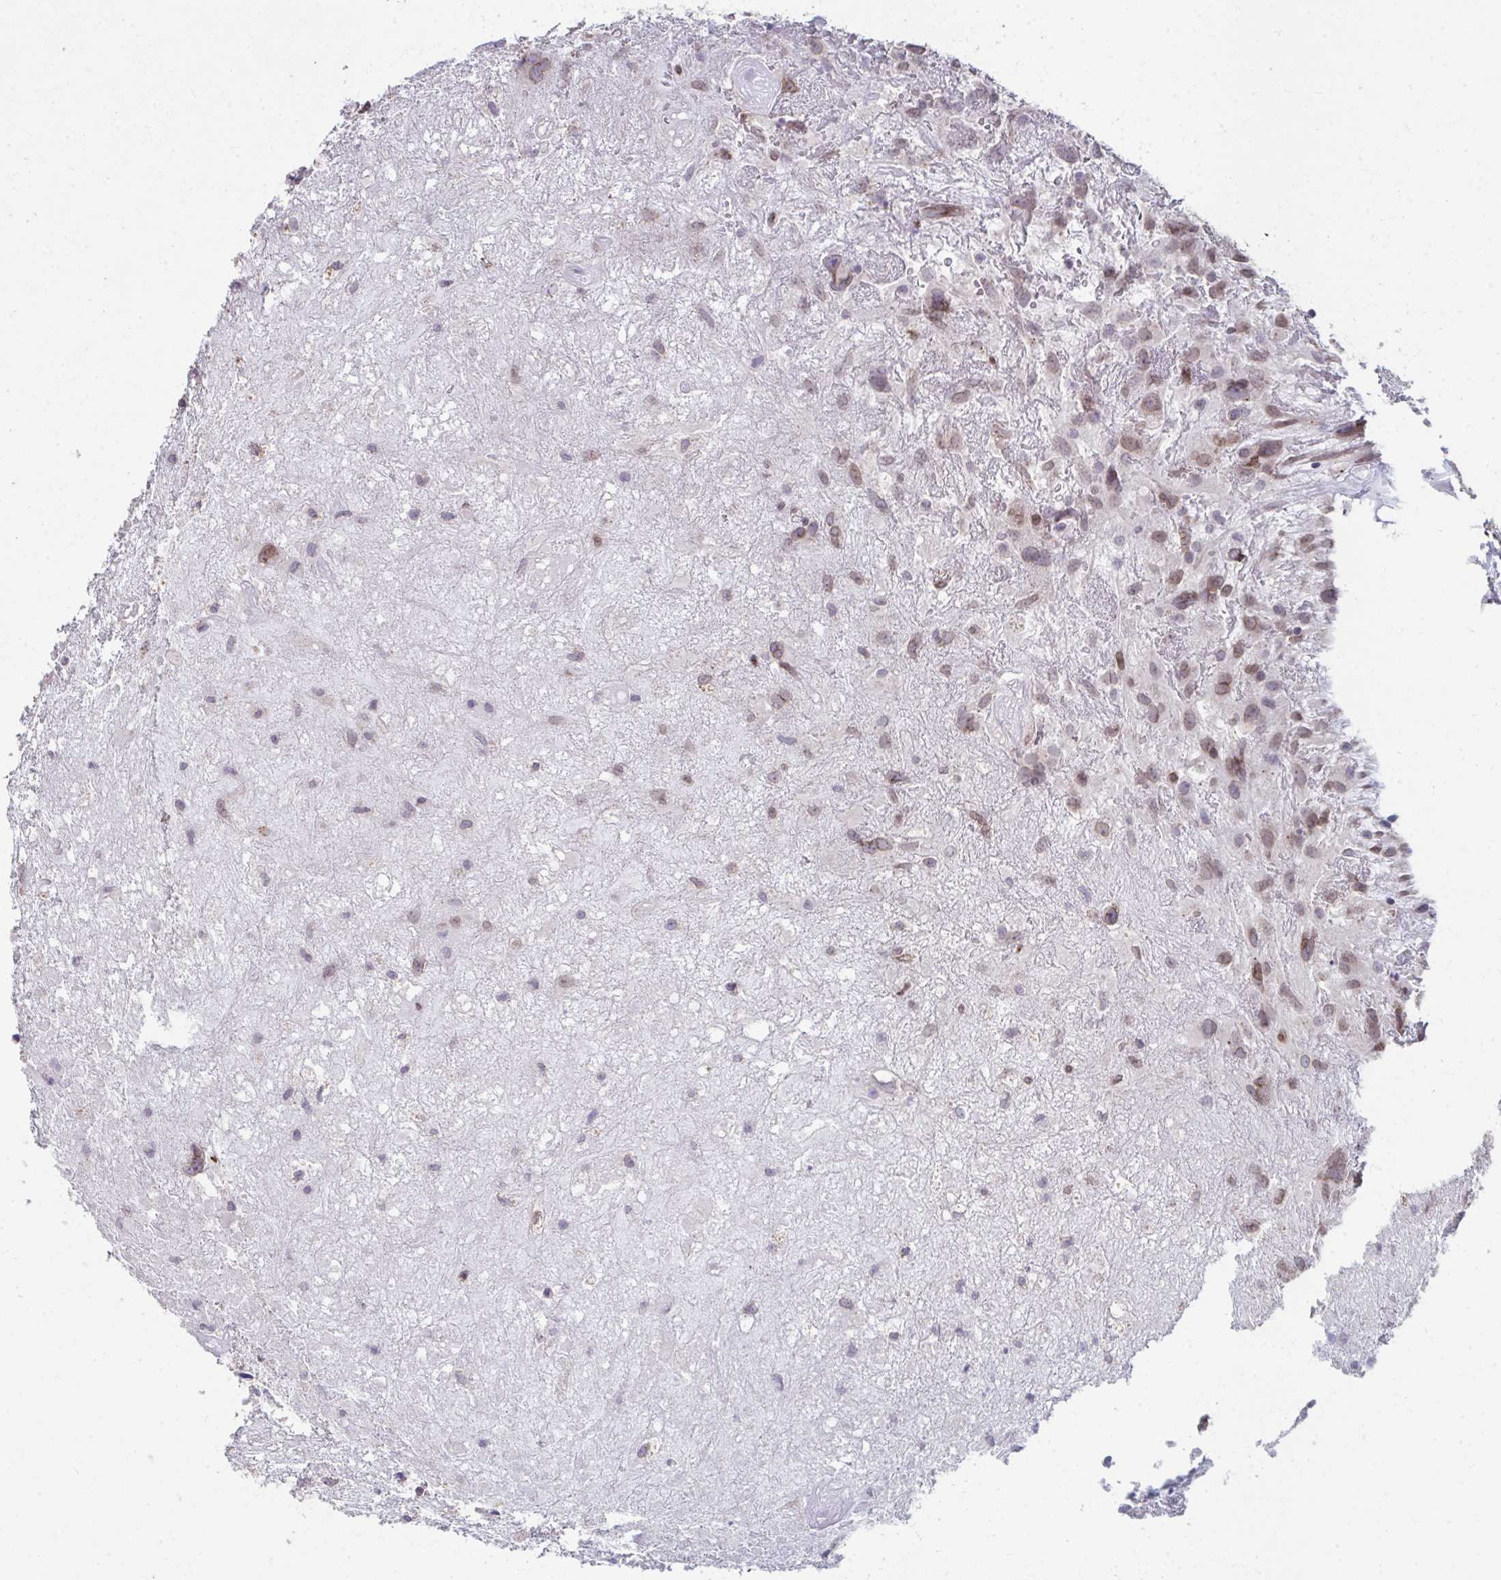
{"staining": {"intensity": "moderate", "quantity": ">75%", "location": "nuclear"}, "tissue": "glioma", "cell_type": "Tumor cells", "image_type": "cancer", "snomed": [{"axis": "morphology", "description": "Glioma, malignant, High grade"}, {"axis": "topography", "description": "Brain"}], "caption": "A photomicrograph of human glioma stained for a protein shows moderate nuclear brown staining in tumor cells.", "gene": "NUP133", "patient": {"sex": "male", "age": 46}}